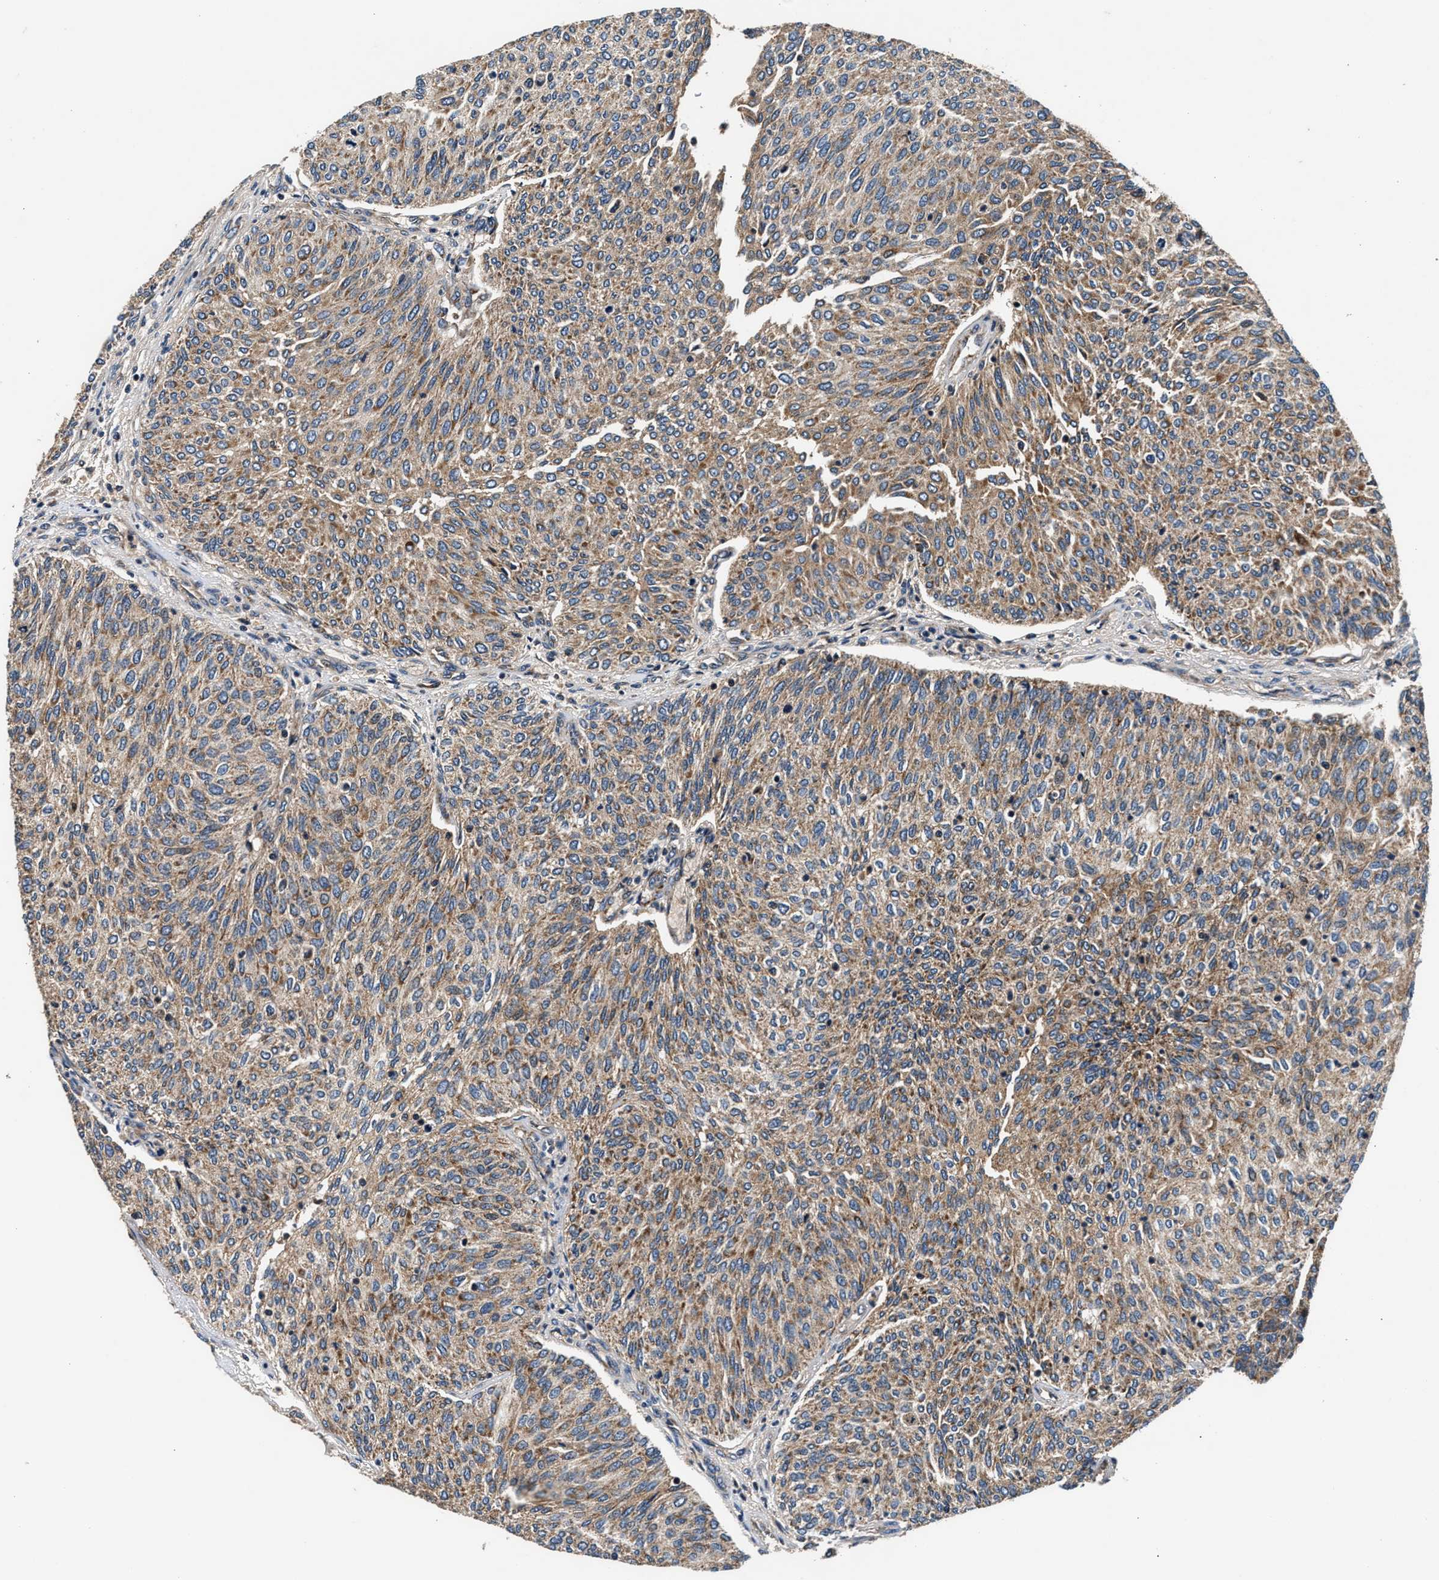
{"staining": {"intensity": "moderate", "quantity": ">75%", "location": "cytoplasmic/membranous"}, "tissue": "urothelial cancer", "cell_type": "Tumor cells", "image_type": "cancer", "snomed": [{"axis": "morphology", "description": "Urothelial carcinoma, Low grade"}, {"axis": "topography", "description": "Urinary bladder"}], "caption": "Protein staining of urothelial carcinoma (low-grade) tissue displays moderate cytoplasmic/membranous staining in approximately >75% of tumor cells.", "gene": "IMMT", "patient": {"sex": "female", "age": 79}}